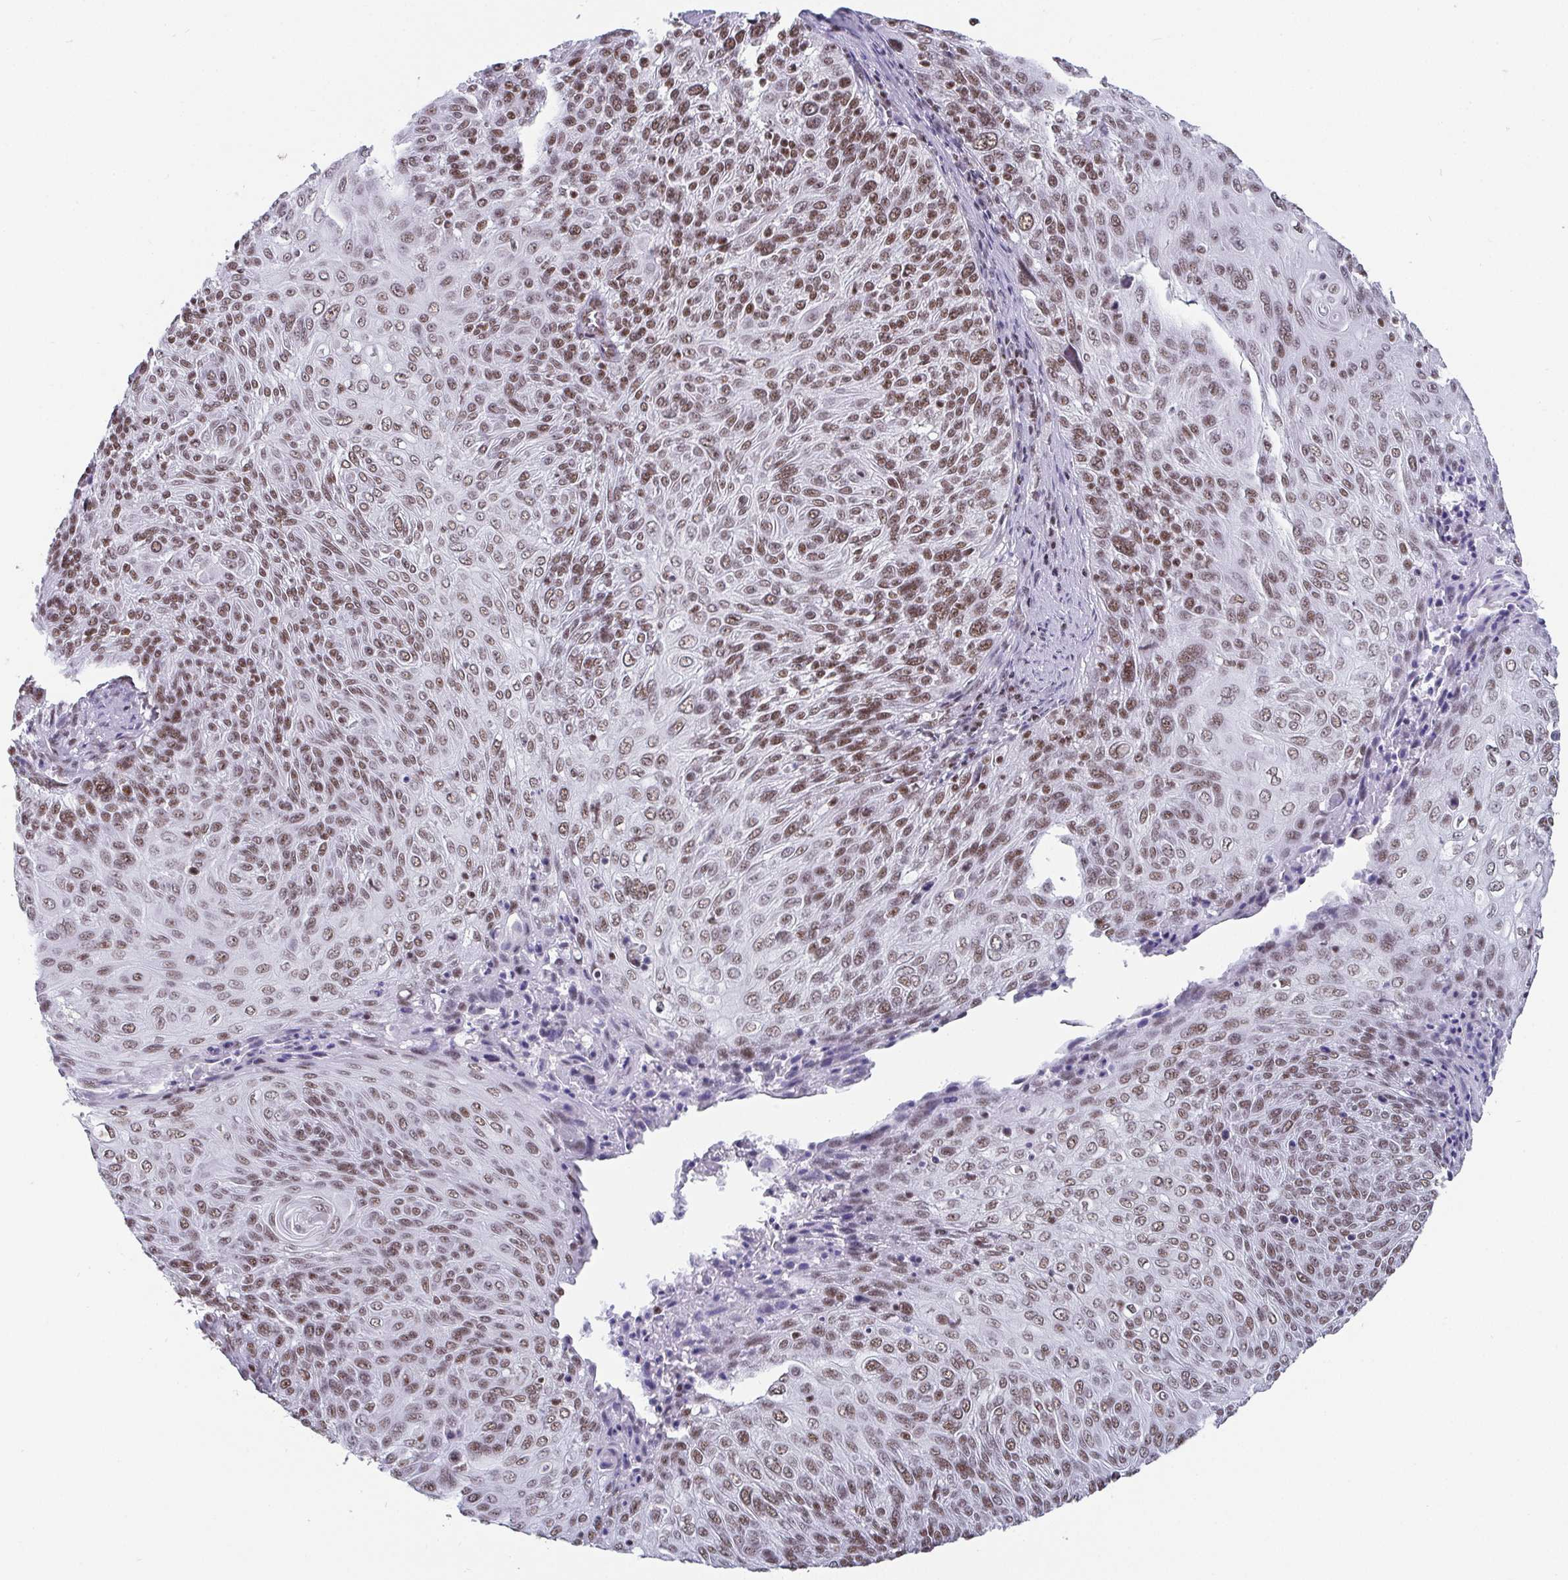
{"staining": {"intensity": "moderate", "quantity": ">75%", "location": "nuclear"}, "tissue": "cervical cancer", "cell_type": "Tumor cells", "image_type": "cancer", "snomed": [{"axis": "morphology", "description": "Squamous cell carcinoma, NOS"}, {"axis": "topography", "description": "Cervix"}], "caption": "Brown immunohistochemical staining in squamous cell carcinoma (cervical) shows moderate nuclear staining in approximately >75% of tumor cells.", "gene": "CTCF", "patient": {"sex": "female", "age": 31}}